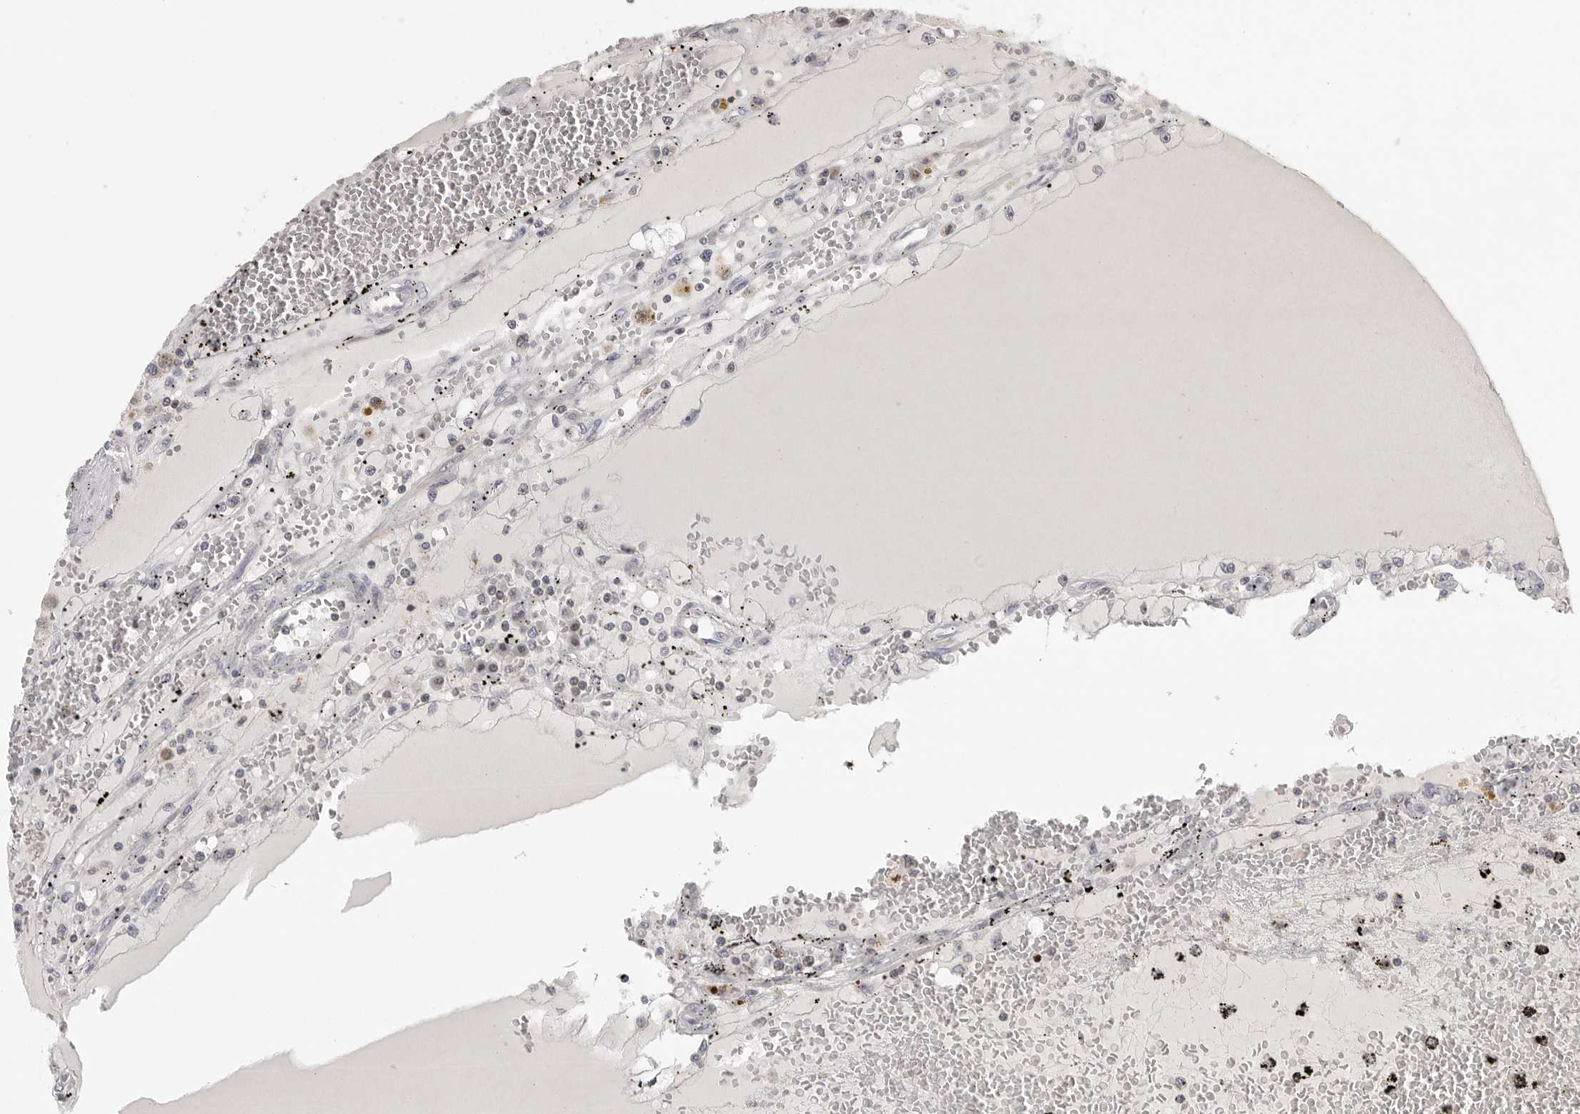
{"staining": {"intensity": "negative", "quantity": "none", "location": "none"}, "tissue": "renal cancer", "cell_type": "Tumor cells", "image_type": "cancer", "snomed": [{"axis": "morphology", "description": "Adenocarcinoma, NOS"}, {"axis": "topography", "description": "Kidney"}], "caption": "IHC photomicrograph of neoplastic tissue: adenocarcinoma (renal) stained with DAB (3,3'-diaminobenzidine) shows no significant protein expression in tumor cells.", "gene": "UROD", "patient": {"sex": "male", "age": 56}}